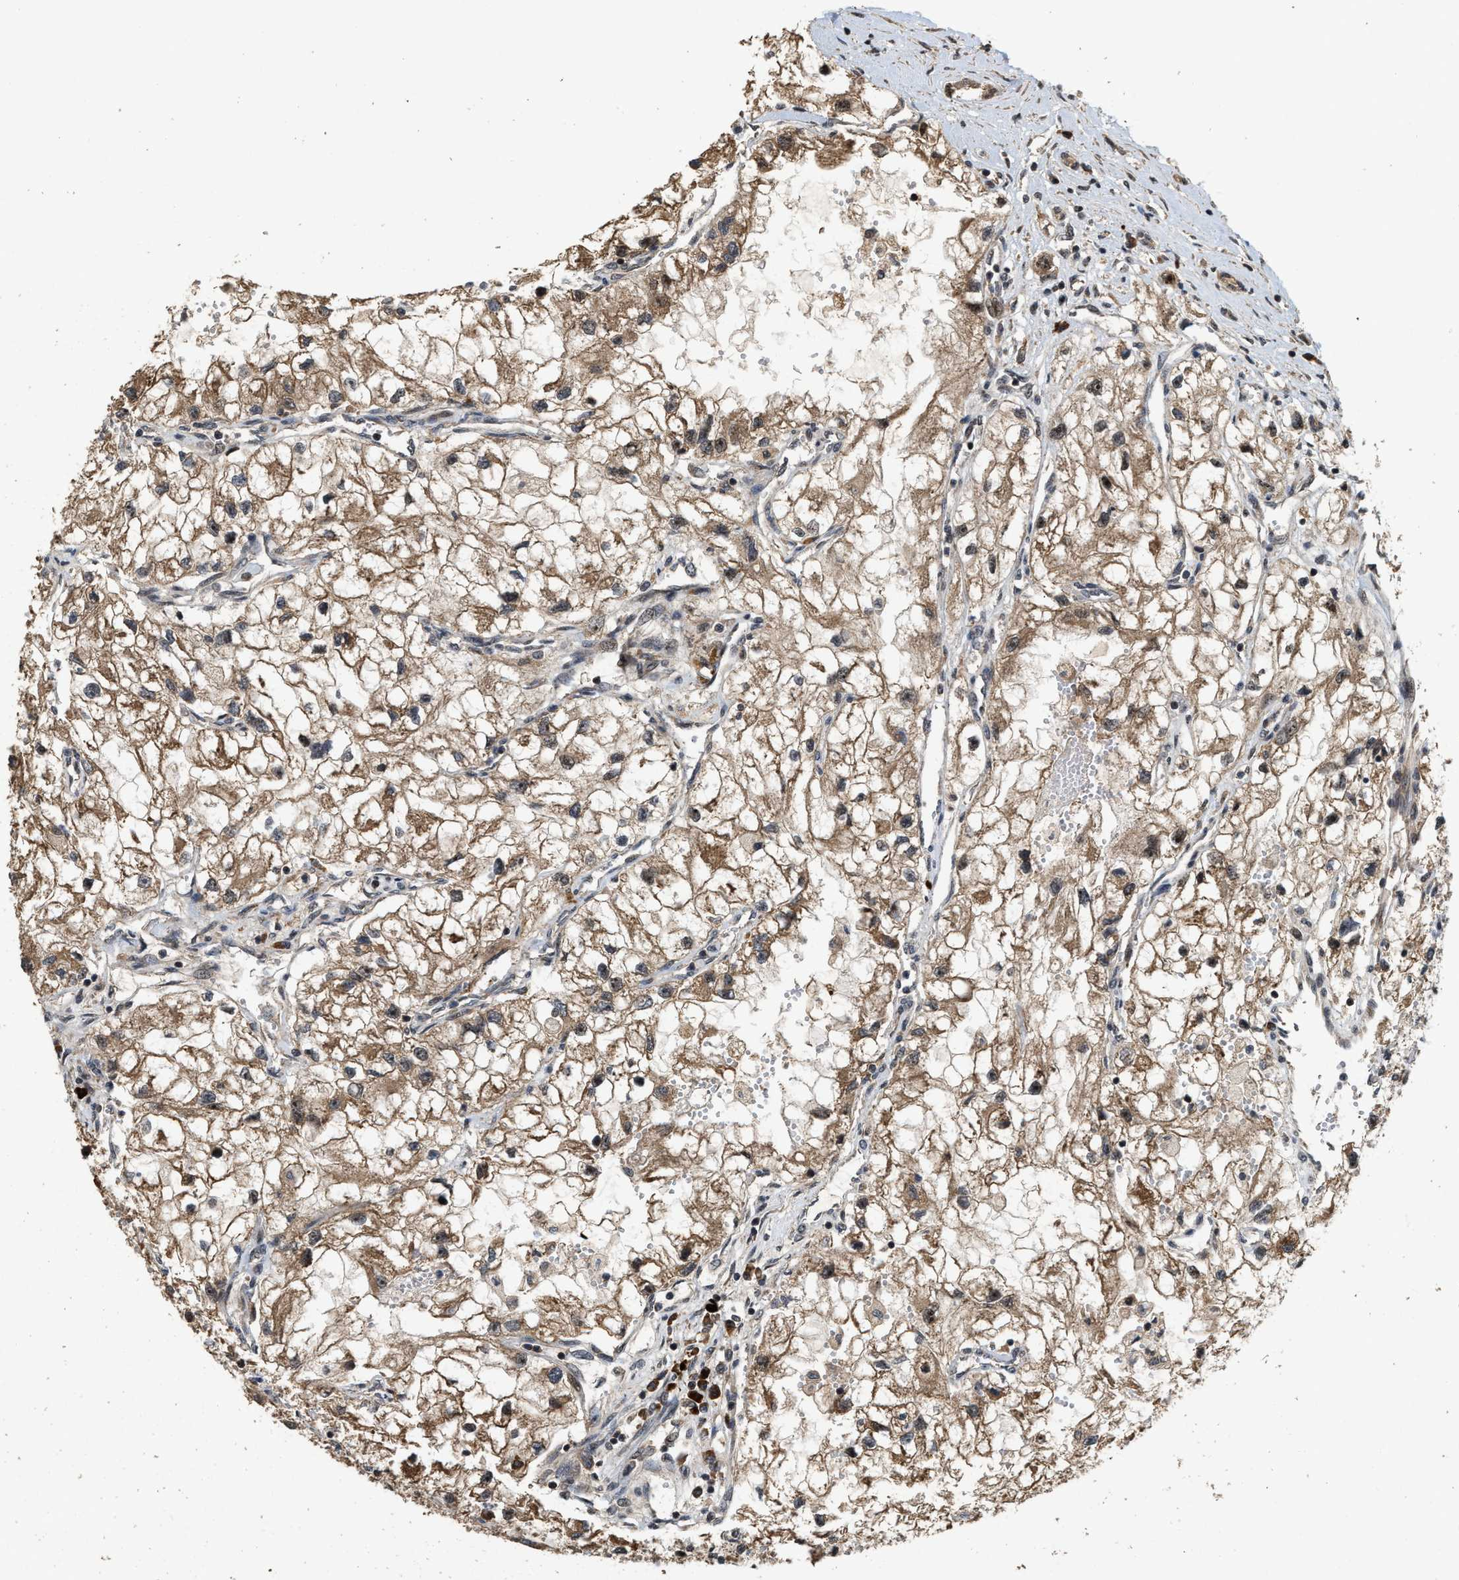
{"staining": {"intensity": "moderate", "quantity": ">75%", "location": "cytoplasmic/membranous,nuclear"}, "tissue": "renal cancer", "cell_type": "Tumor cells", "image_type": "cancer", "snomed": [{"axis": "morphology", "description": "Adenocarcinoma, NOS"}, {"axis": "topography", "description": "Kidney"}], "caption": "The image shows immunohistochemical staining of adenocarcinoma (renal). There is moderate cytoplasmic/membranous and nuclear expression is appreciated in about >75% of tumor cells.", "gene": "ELP2", "patient": {"sex": "female", "age": 70}}